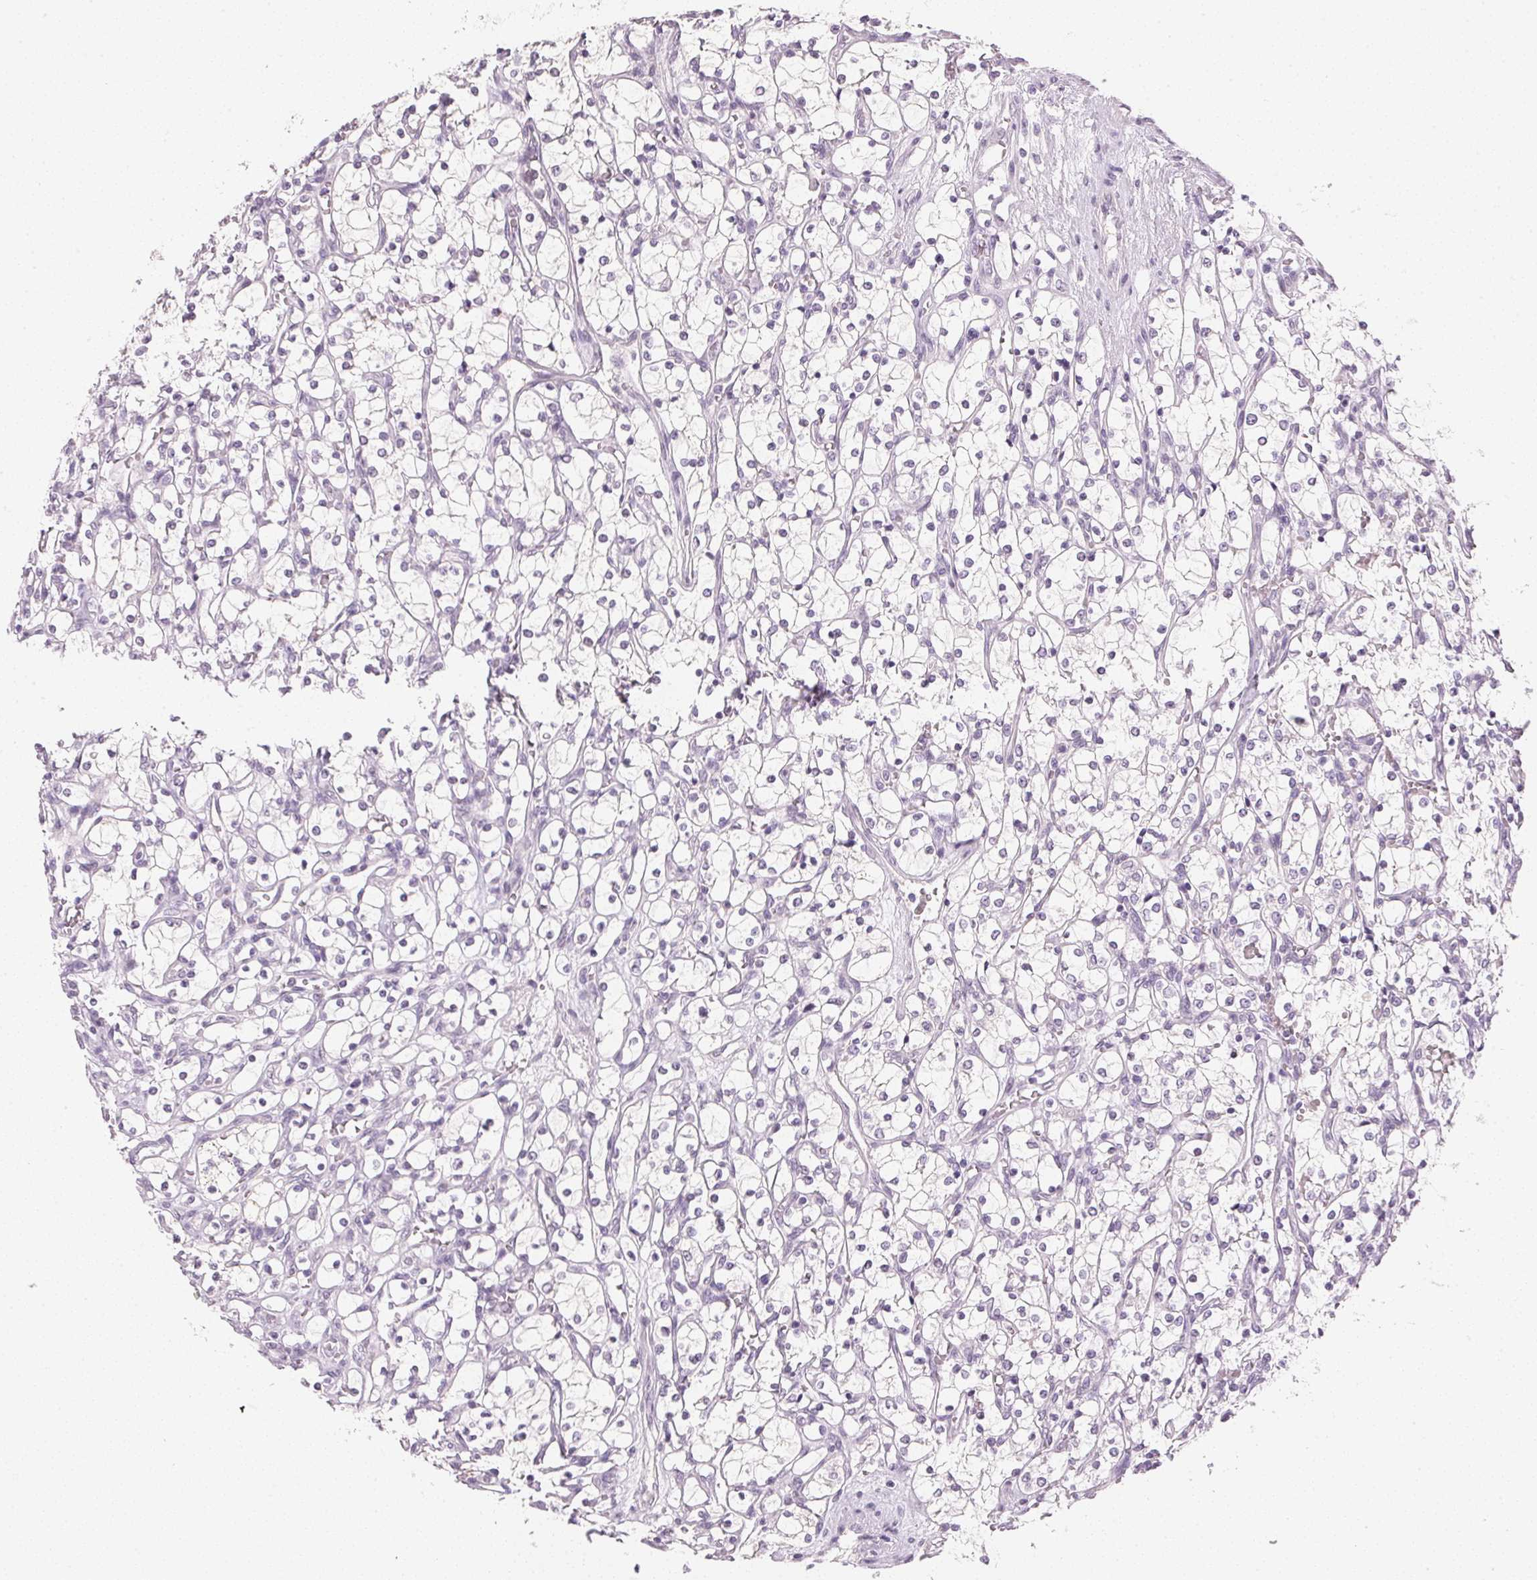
{"staining": {"intensity": "negative", "quantity": "none", "location": "none"}, "tissue": "renal cancer", "cell_type": "Tumor cells", "image_type": "cancer", "snomed": [{"axis": "morphology", "description": "Adenocarcinoma, NOS"}, {"axis": "topography", "description": "Kidney"}], "caption": "Tumor cells show no significant staining in renal cancer.", "gene": "IGFBP1", "patient": {"sex": "female", "age": 69}}